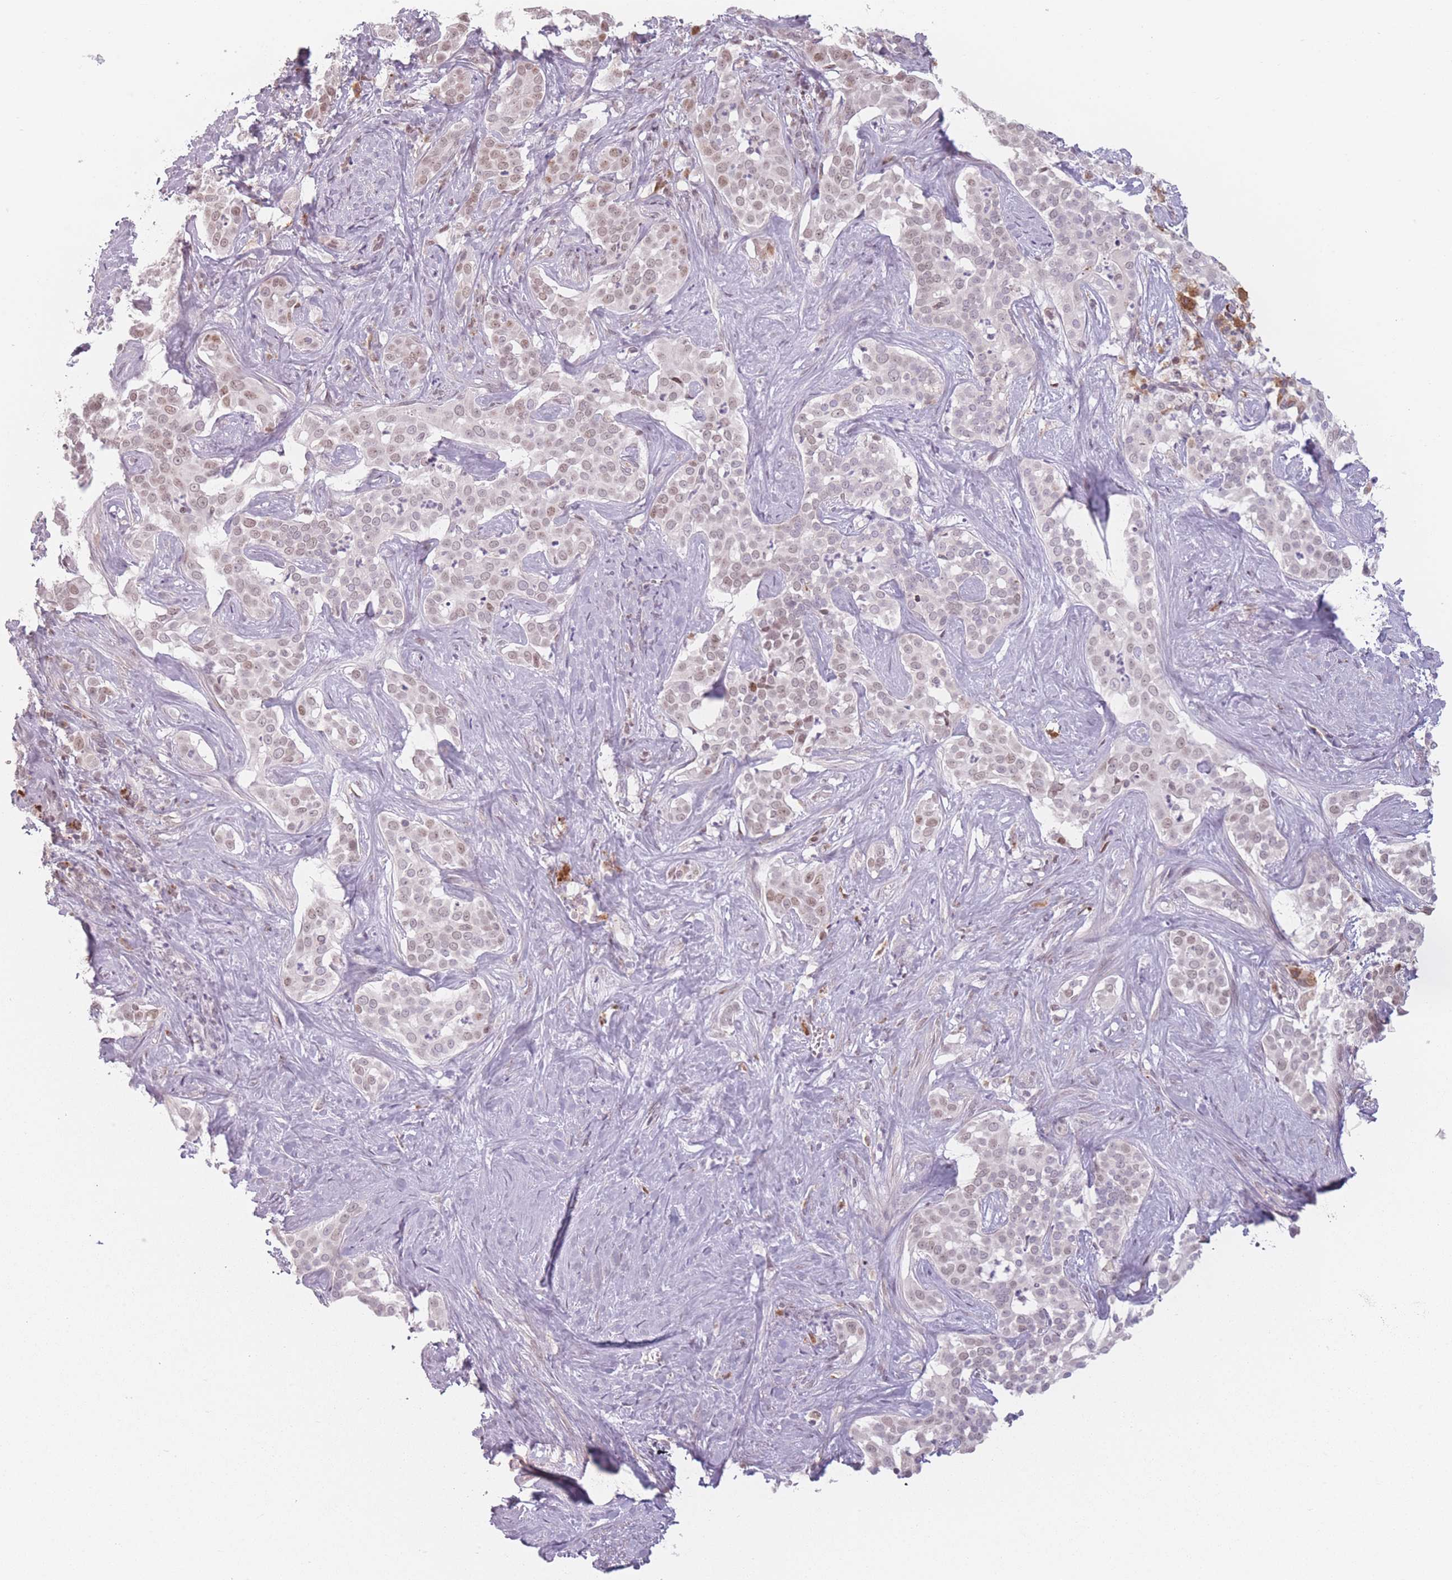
{"staining": {"intensity": "weak", "quantity": "25%-75%", "location": "nuclear"}, "tissue": "liver cancer", "cell_type": "Tumor cells", "image_type": "cancer", "snomed": [{"axis": "morphology", "description": "Cholangiocarcinoma"}, {"axis": "topography", "description": "Liver"}], "caption": "This histopathology image demonstrates IHC staining of human liver cancer (cholangiocarcinoma), with low weak nuclear expression in approximately 25%-75% of tumor cells.", "gene": "OR10C1", "patient": {"sex": "male", "age": 67}}